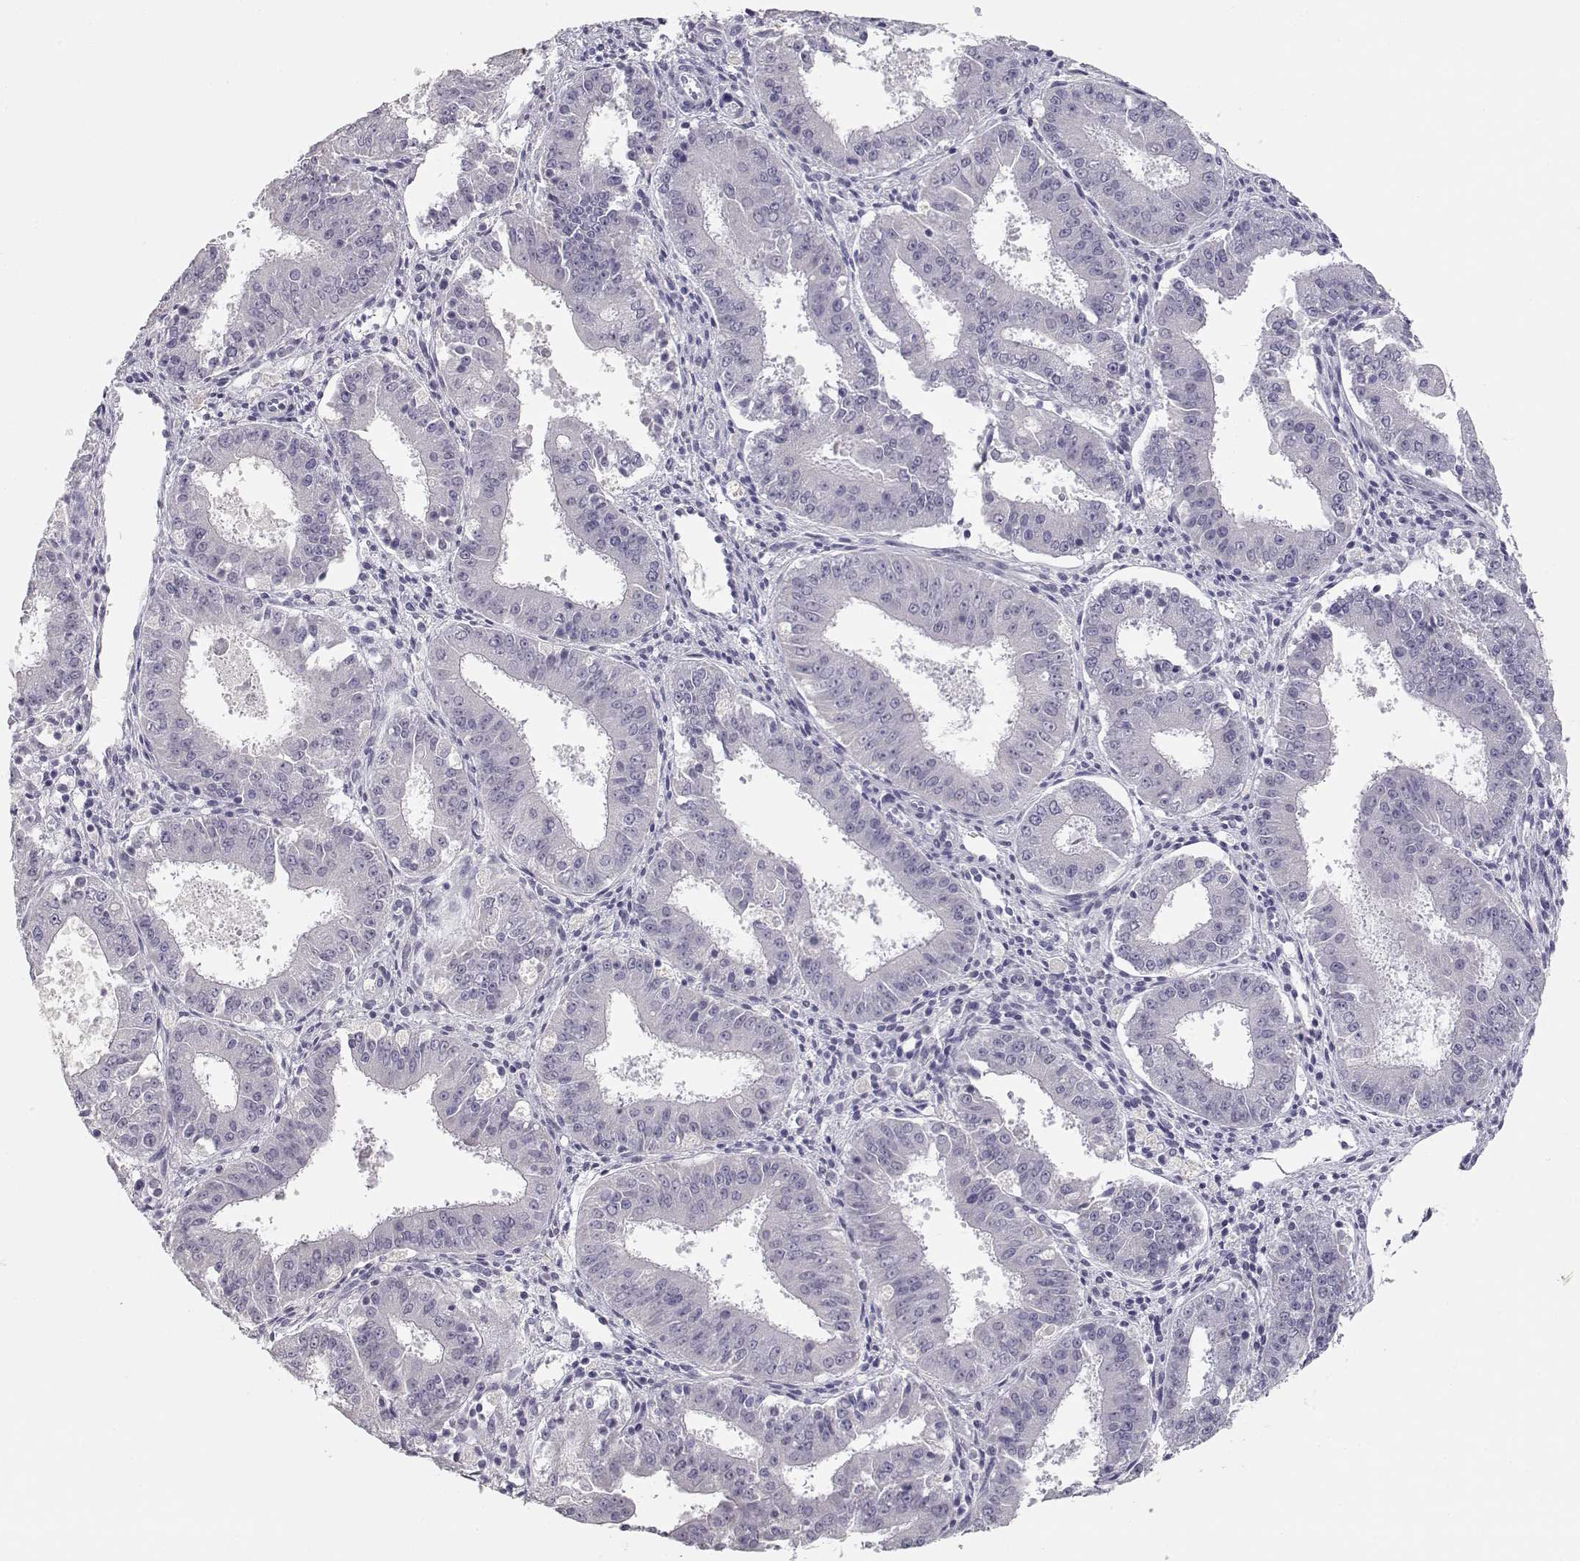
{"staining": {"intensity": "negative", "quantity": "none", "location": "none"}, "tissue": "ovarian cancer", "cell_type": "Tumor cells", "image_type": "cancer", "snomed": [{"axis": "morphology", "description": "Carcinoma, endometroid"}, {"axis": "topography", "description": "Ovary"}], "caption": "Immunohistochemical staining of human ovarian cancer (endometroid carcinoma) reveals no significant positivity in tumor cells. (DAB (3,3'-diaminobenzidine) IHC with hematoxylin counter stain).", "gene": "TKTL1", "patient": {"sex": "female", "age": 42}}